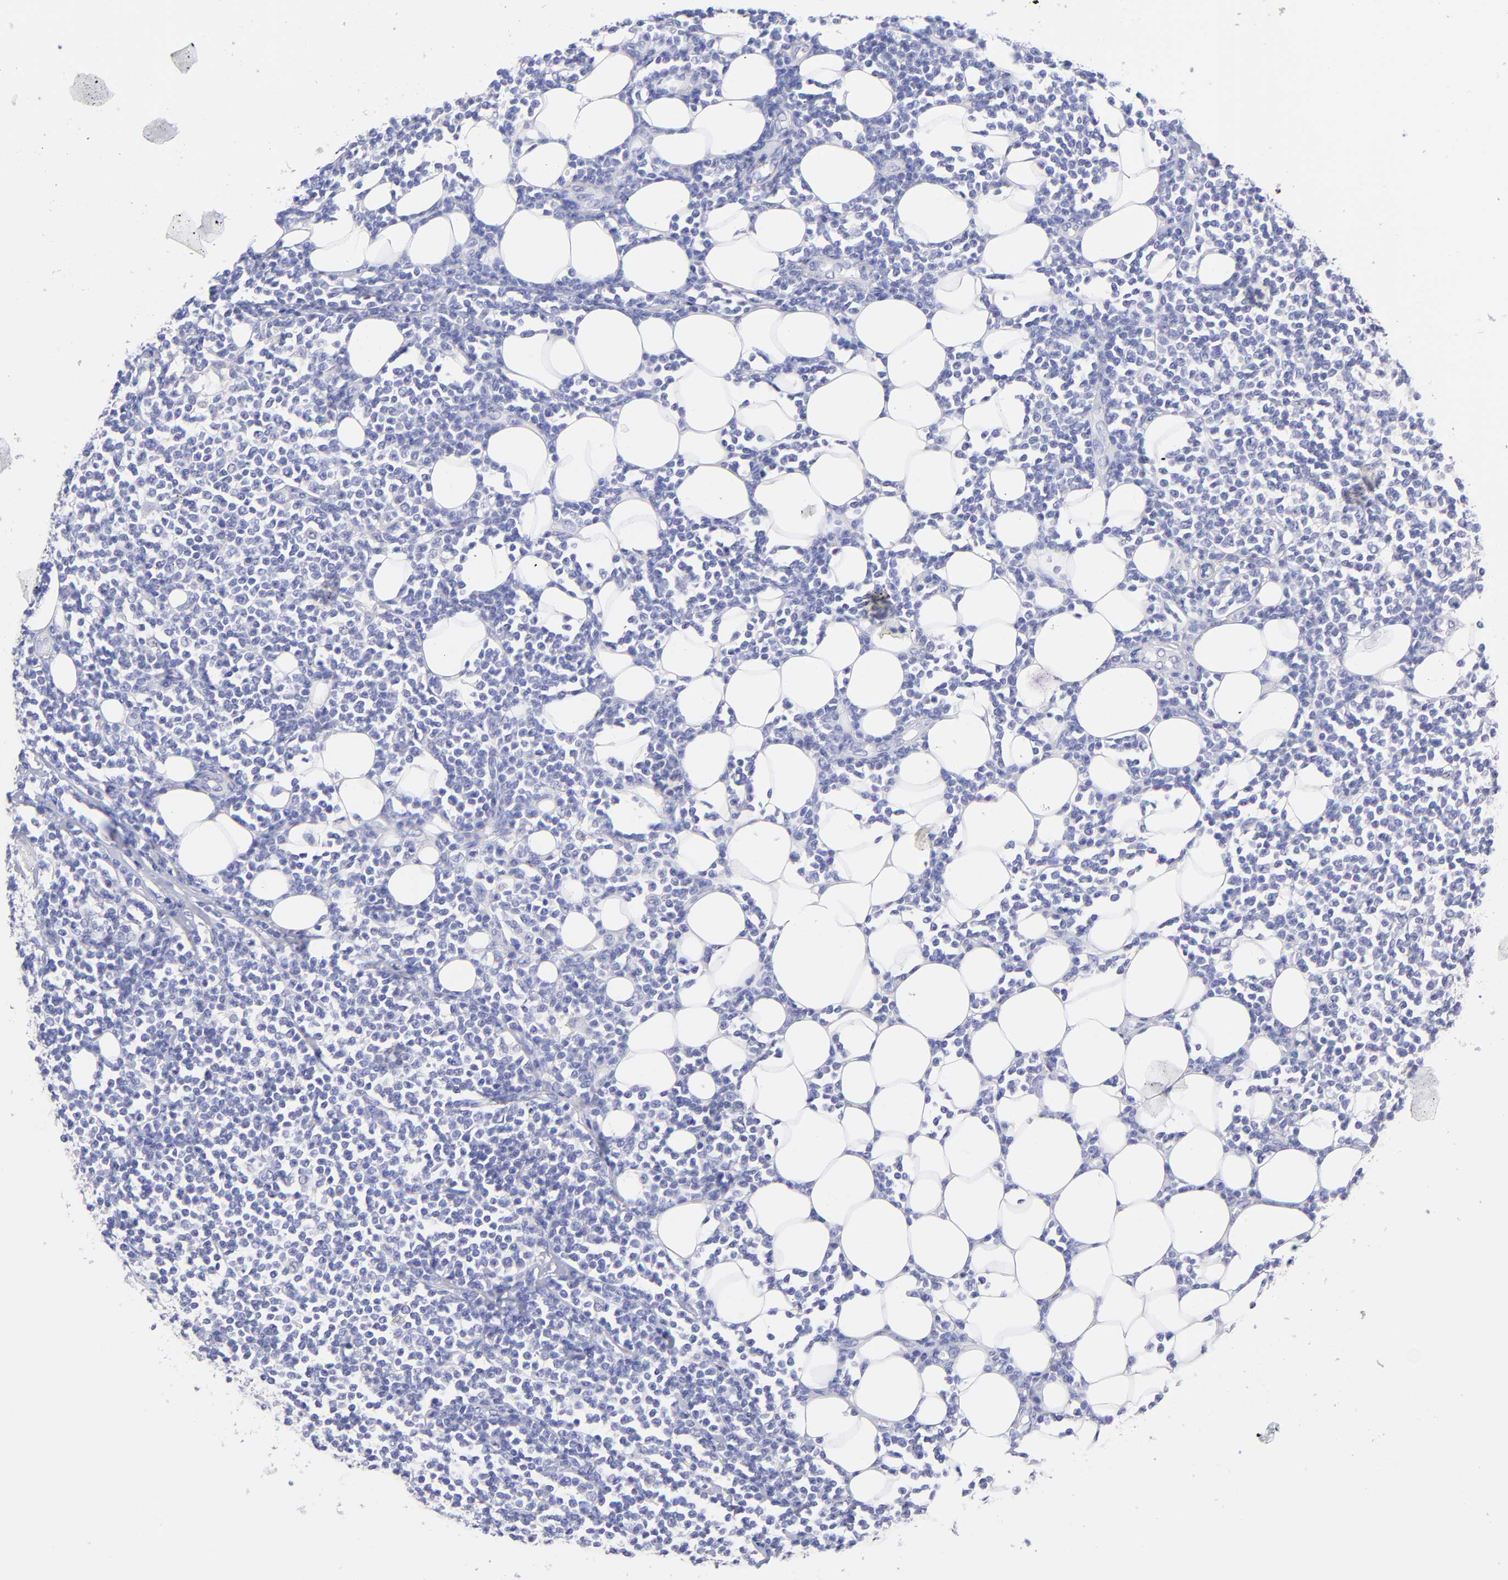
{"staining": {"intensity": "negative", "quantity": "none", "location": "none"}, "tissue": "lymphoma", "cell_type": "Tumor cells", "image_type": "cancer", "snomed": [{"axis": "morphology", "description": "Malignant lymphoma, non-Hodgkin's type, Low grade"}, {"axis": "topography", "description": "Soft tissue"}], "caption": "Histopathology image shows no significant protein expression in tumor cells of lymphoma.", "gene": "RAB3B", "patient": {"sex": "male", "age": 92}}